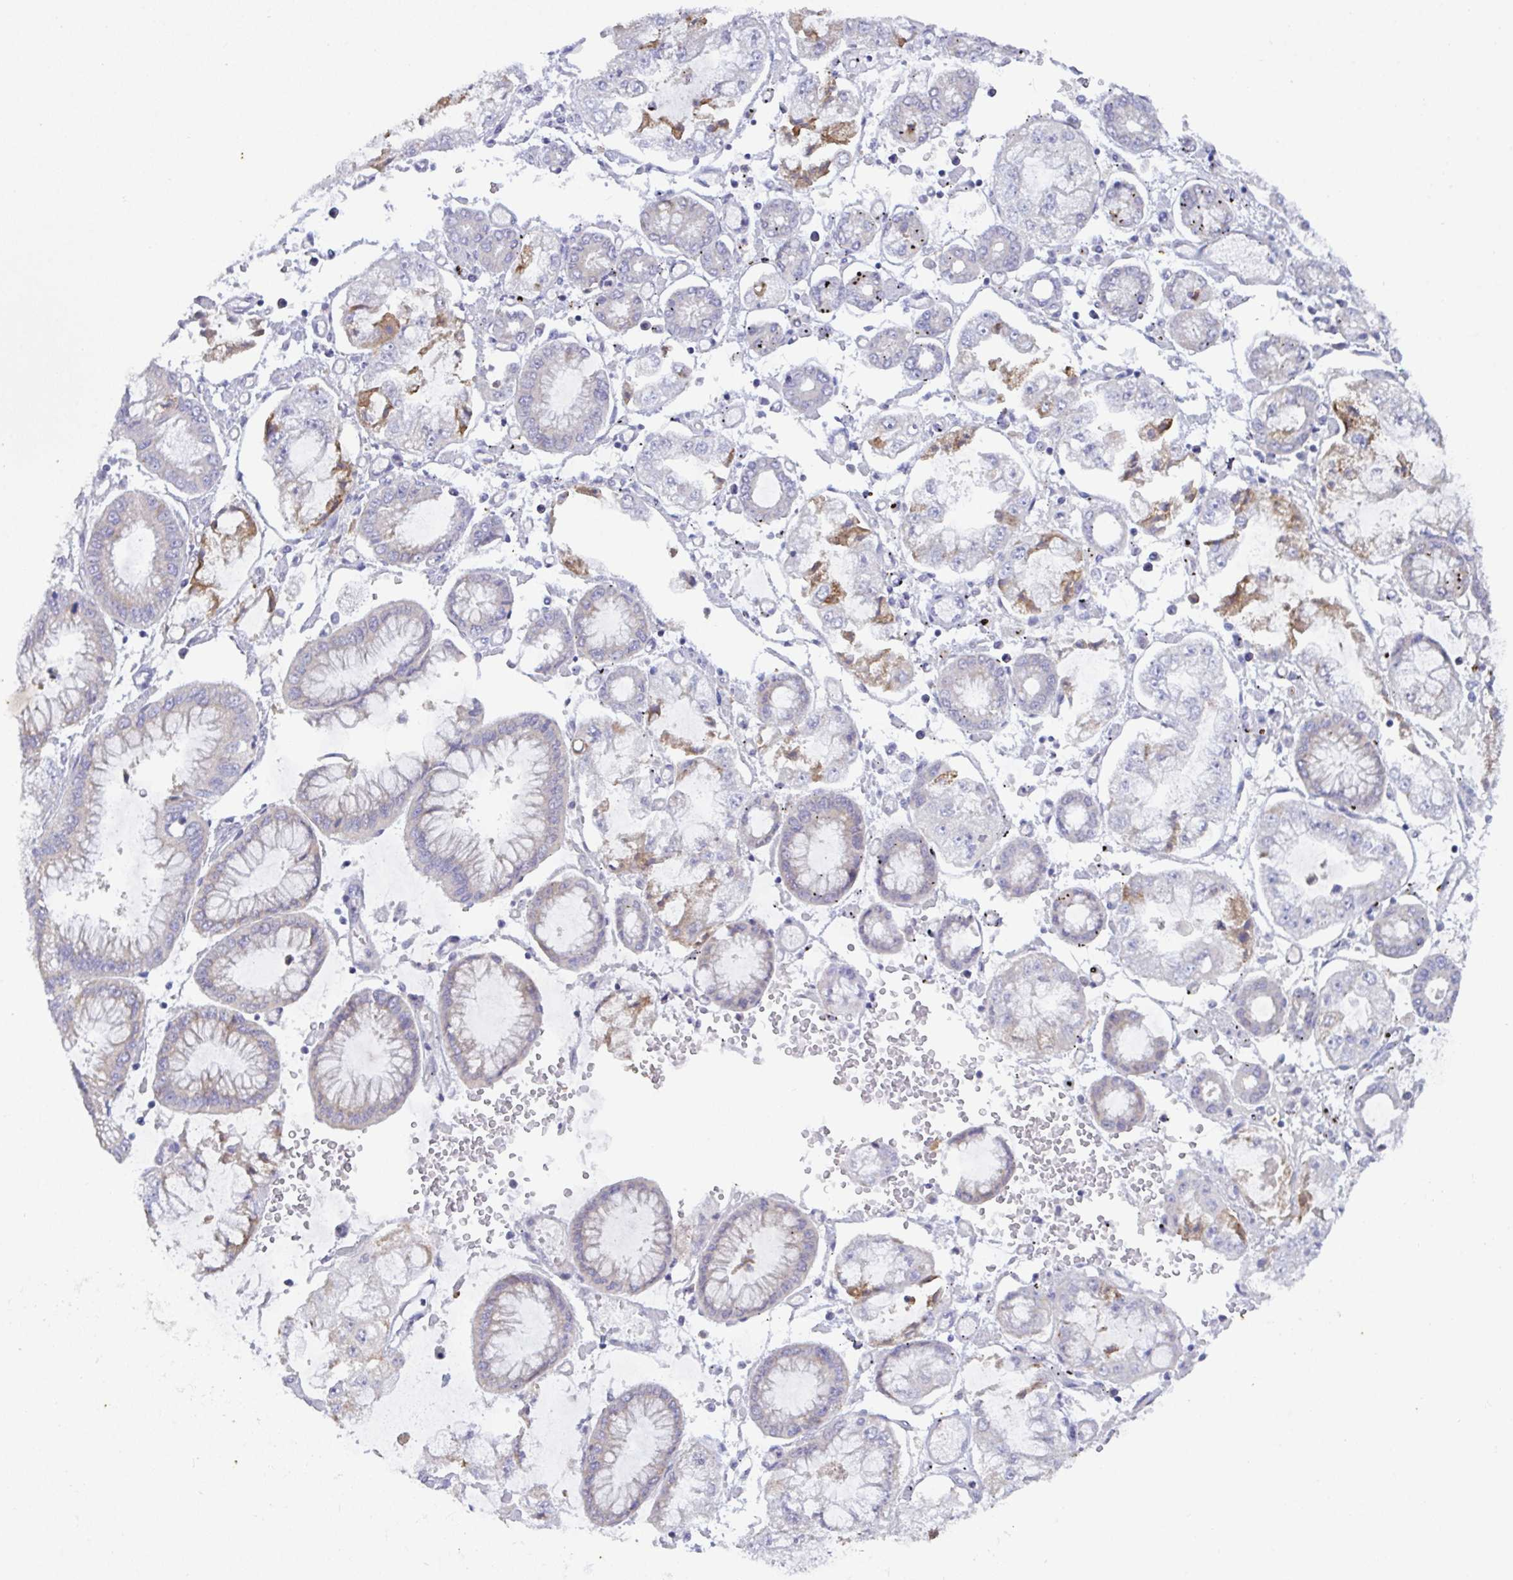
{"staining": {"intensity": "moderate", "quantity": "<25%", "location": "cytoplasmic/membranous"}, "tissue": "stomach cancer", "cell_type": "Tumor cells", "image_type": "cancer", "snomed": [{"axis": "morphology", "description": "Adenocarcinoma, NOS"}, {"axis": "topography", "description": "Stomach"}], "caption": "DAB (3,3'-diaminobenzidine) immunohistochemical staining of stomach cancer (adenocarcinoma) shows moderate cytoplasmic/membranous protein expression in about <25% of tumor cells.", "gene": "SLC66A1", "patient": {"sex": "male", "age": 76}}